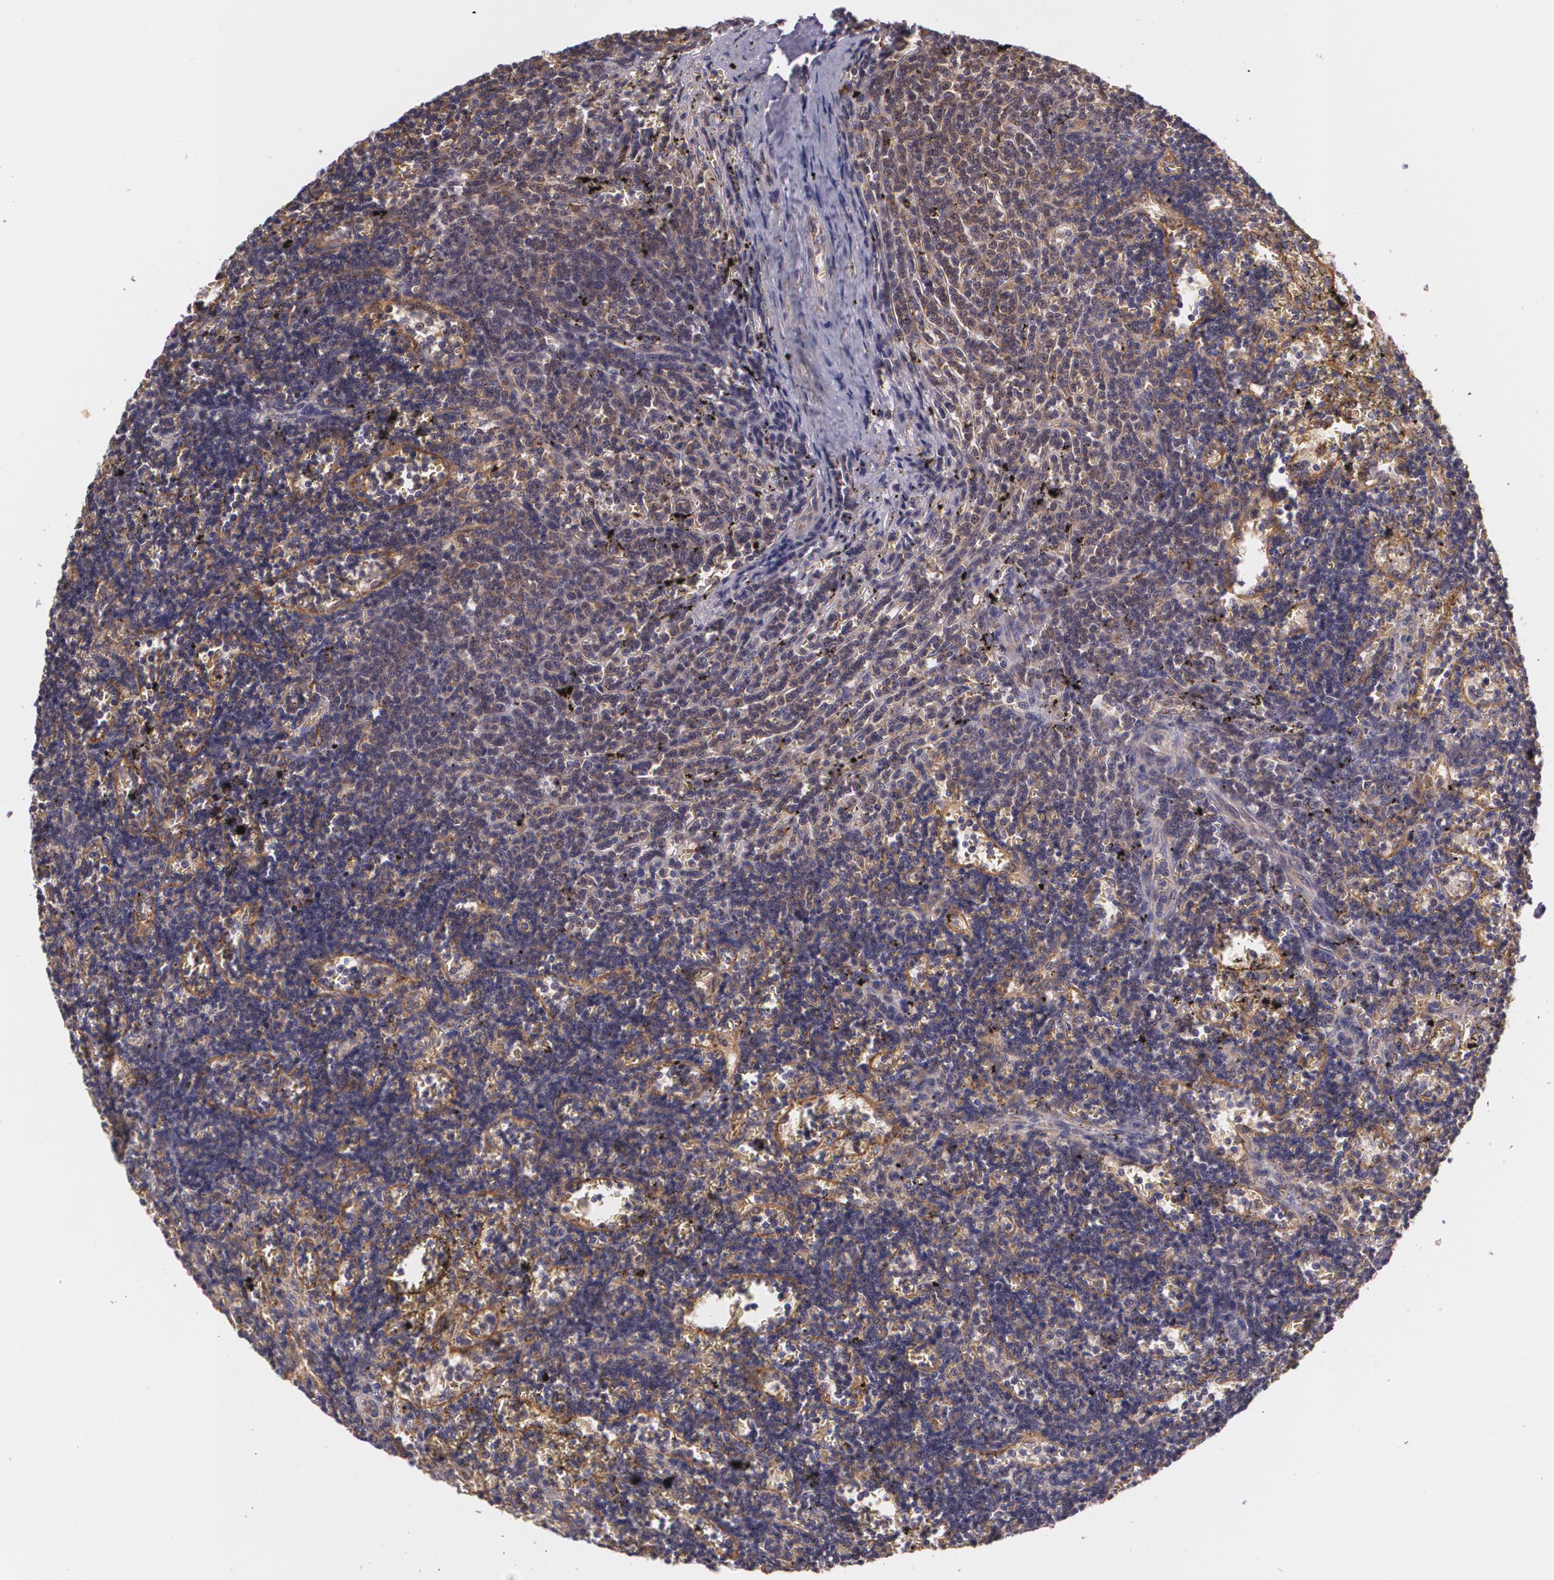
{"staining": {"intensity": "negative", "quantity": "none", "location": "none"}, "tissue": "lymphoma", "cell_type": "Tumor cells", "image_type": "cancer", "snomed": [{"axis": "morphology", "description": "Malignant lymphoma, non-Hodgkin's type, Low grade"}, {"axis": "topography", "description": "Spleen"}], "caption": "This is an immunohistochemistry histopathology image of human lymphoma. There is no expression in tumor cells.", "gene": "CCL17", "patient": {"sex": "male", "age": 60}}